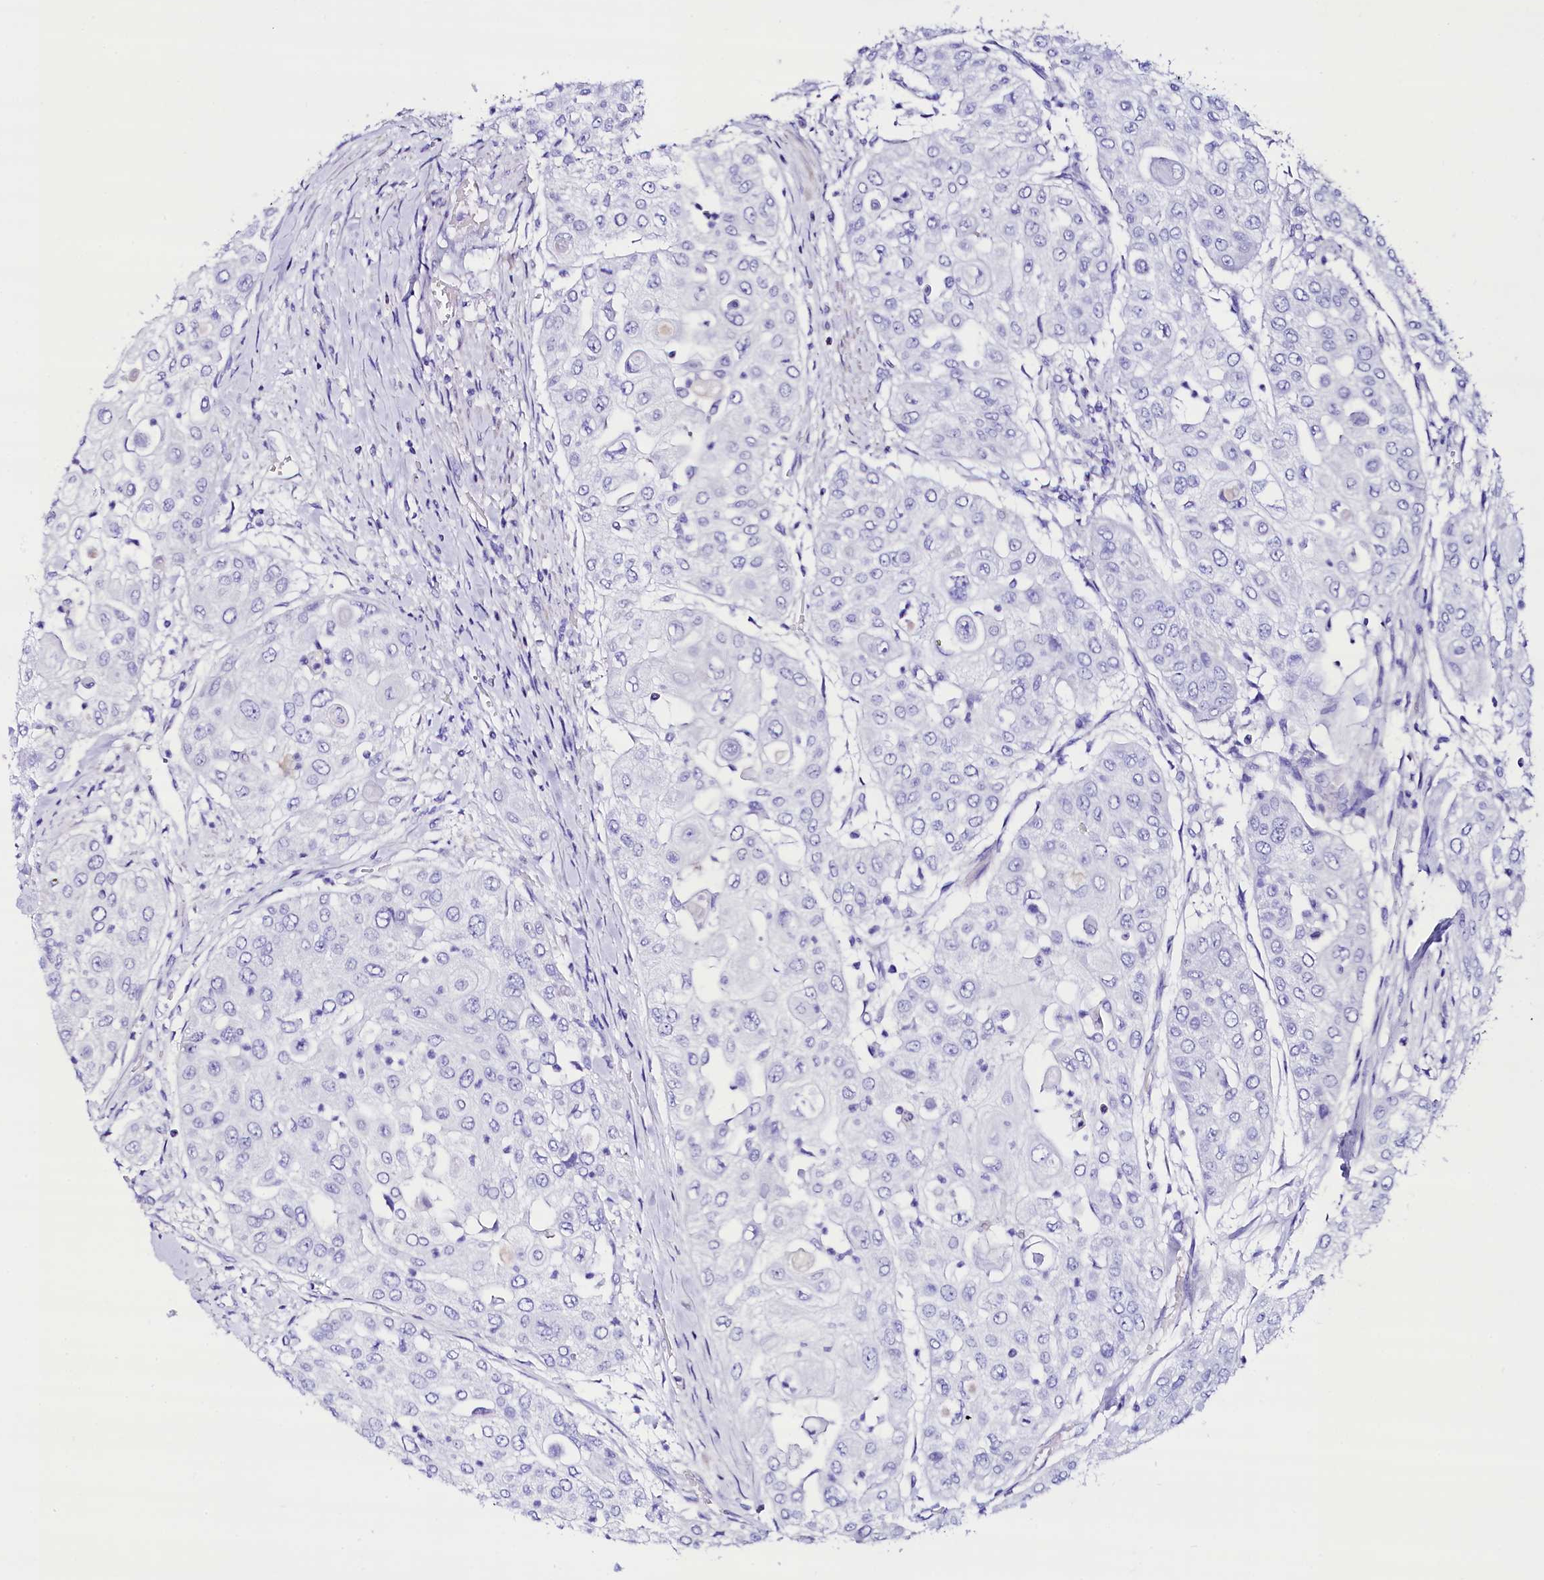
{"staining": {"intensity": "negative", "quantity": "none", "location": "none"}, "tissue": "urothelial cancer", "cell_type": "Tumor cells", "image_type": "cancer", "snomed": [{"axis": "morphology", "description": "Urothelial carcinoma, High grade"}, {"axis": "topography", "description": "Urinary bladder"}], "caption": "This is a image of IHC staining of urothelial carcinoma (high-grade), which shows no staining in tumor cells.", "gene": "RBP3", "patient": {"sex": "female", "age": 79}}